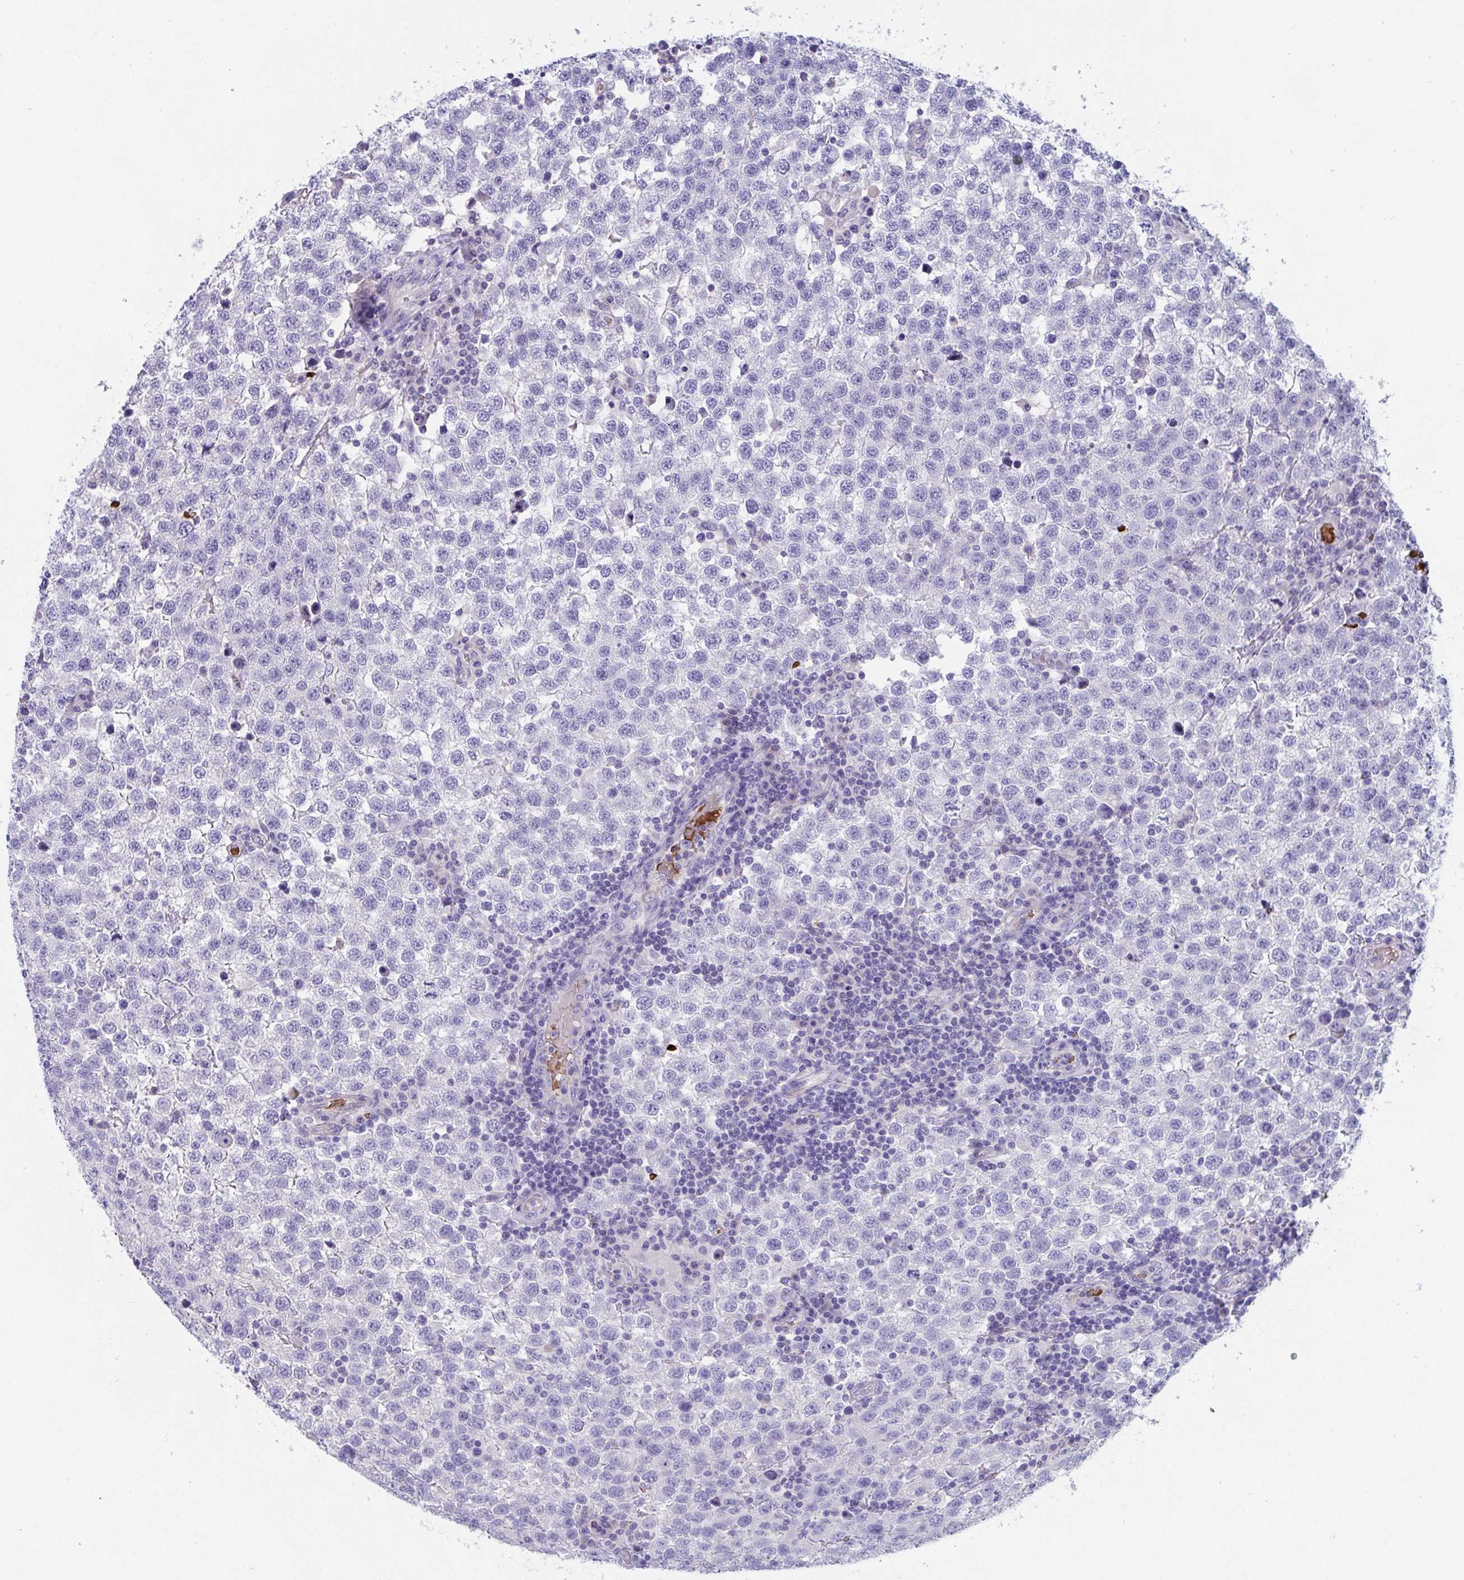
{"staining": {"intensity": "negative", "quantity": "none", "location": "none"}, "tissue": "testis cancer", "cell_type": "Tumor cells", "image_type": "cancer", "snomed": [{"axis": "morphology", "description": "Seminoma, NOS"}, {"axis": "topography", "description": "Testis"}], "caption": "This is an immunohistochemistry image of testis seminoma. There is no expression in tumor cells.", "gene": "TTC30B", "patient": {"sex": "male", "age": 34}}